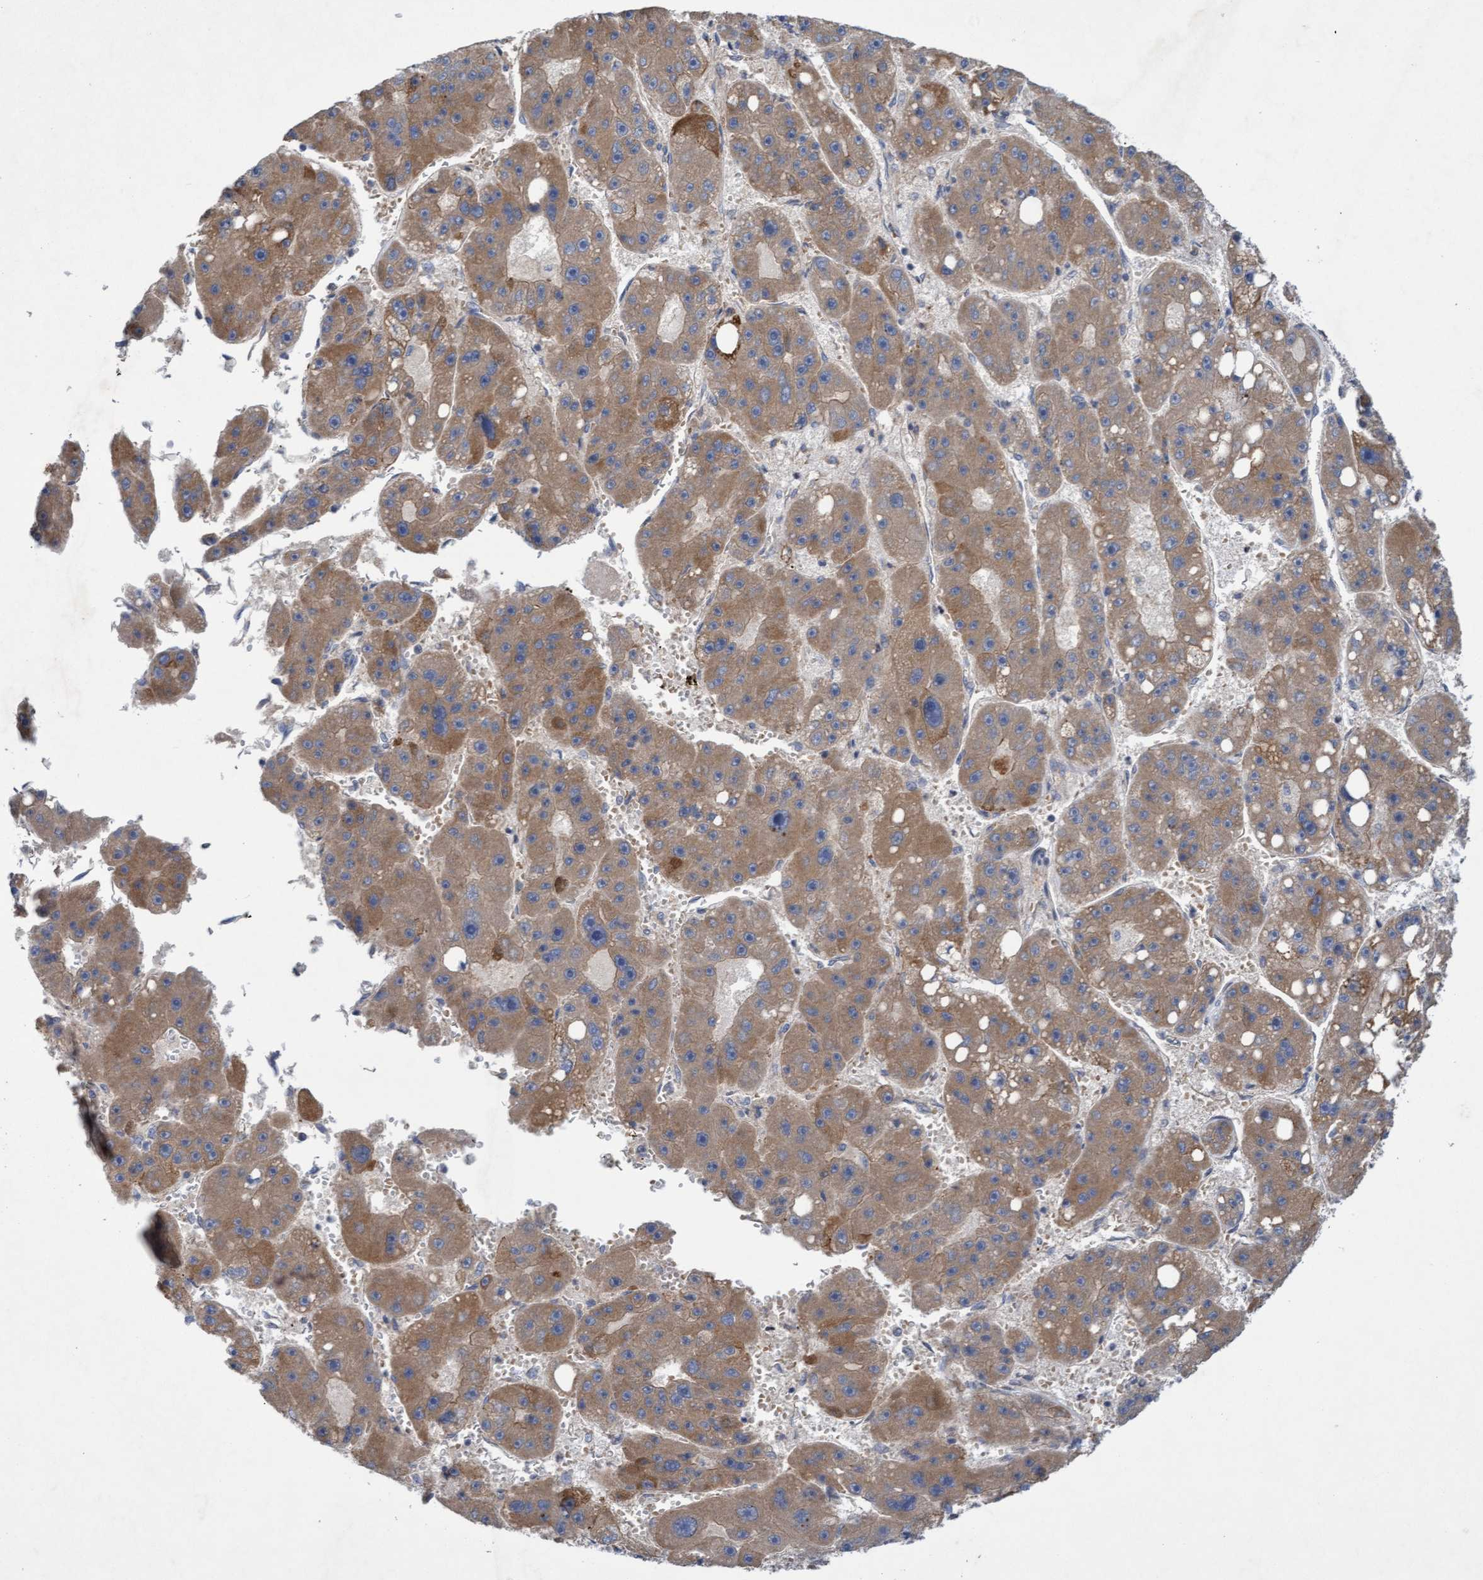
{"staining": {"intensity": "moderate", "quantity": ">75%", "location": "cytoplasmic/membranous"}, "tissue": "liver cancer", "cell_type": "Tumor cells", "image_type": "cancer", "snomed": [{"axis": "morphology", "description": "Carcinoma, Hepatocellular, NOS"}, {"axis": "topography", "description": "Liver"}], "caption": "Liver cancer (hepatocellular carcinoma) stained with IHC displays moderate cytoplasmic/membranous staining in approximately >75% of tumor cells.", "gene": "DDHD2", "patient": {"sex": "female", "age": 61}}